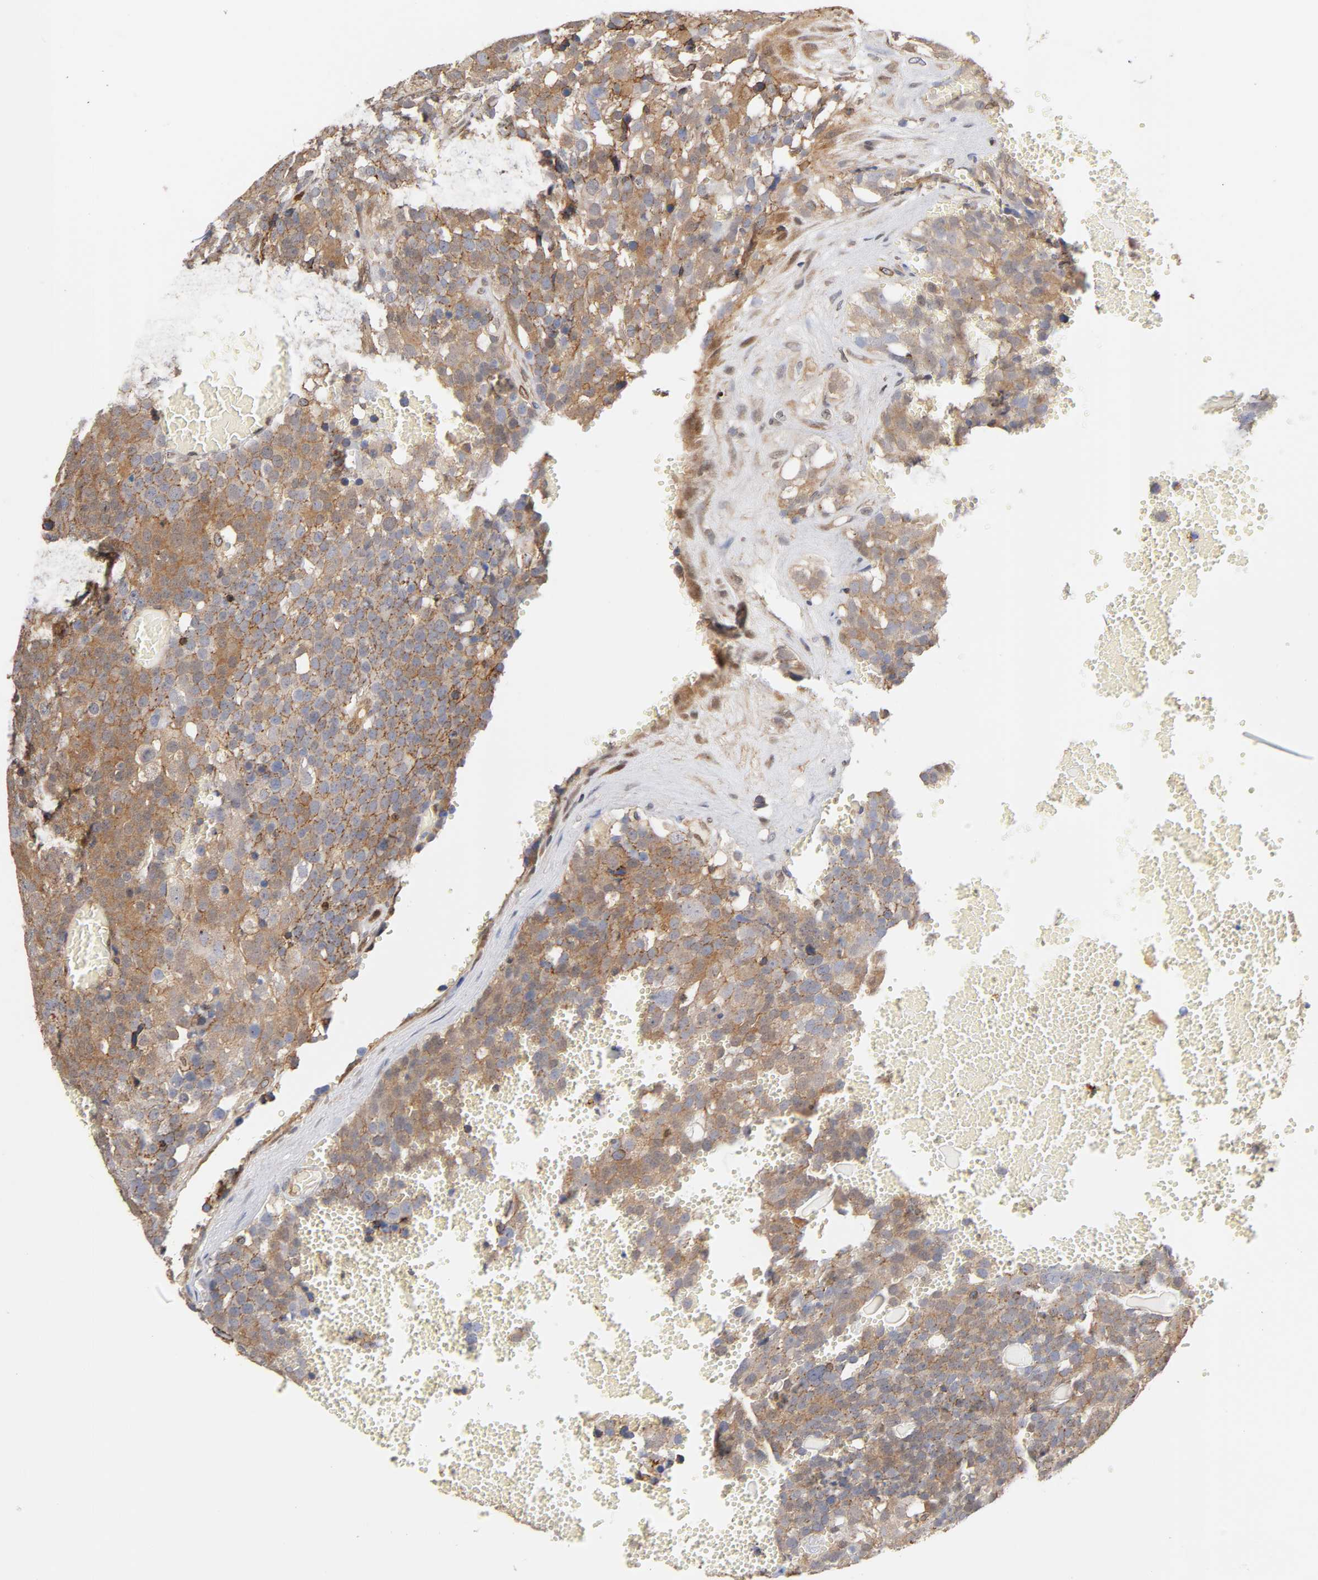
{"staining": {"intensity": "moderate", "quantity": ">75%", "location": "cytoplasmic/membranous"}, "tissue": "testis cancer", "cell_type": "Tumor cells", "image_type": "cancer", "snomed": [{"axis": "morphology", "description": "Seminoma, NOS"}, {"axis": "topography", "description": "Testis"}], "caption": "About >75% of tumor cells in seminoma (testis) demonstrate moderate cytoplasmic/membranous protein positivity as visualized by brown immunohistochemical staining.", "gene": "ANXA11", "patient": {"sex": "male", "age": 71}}